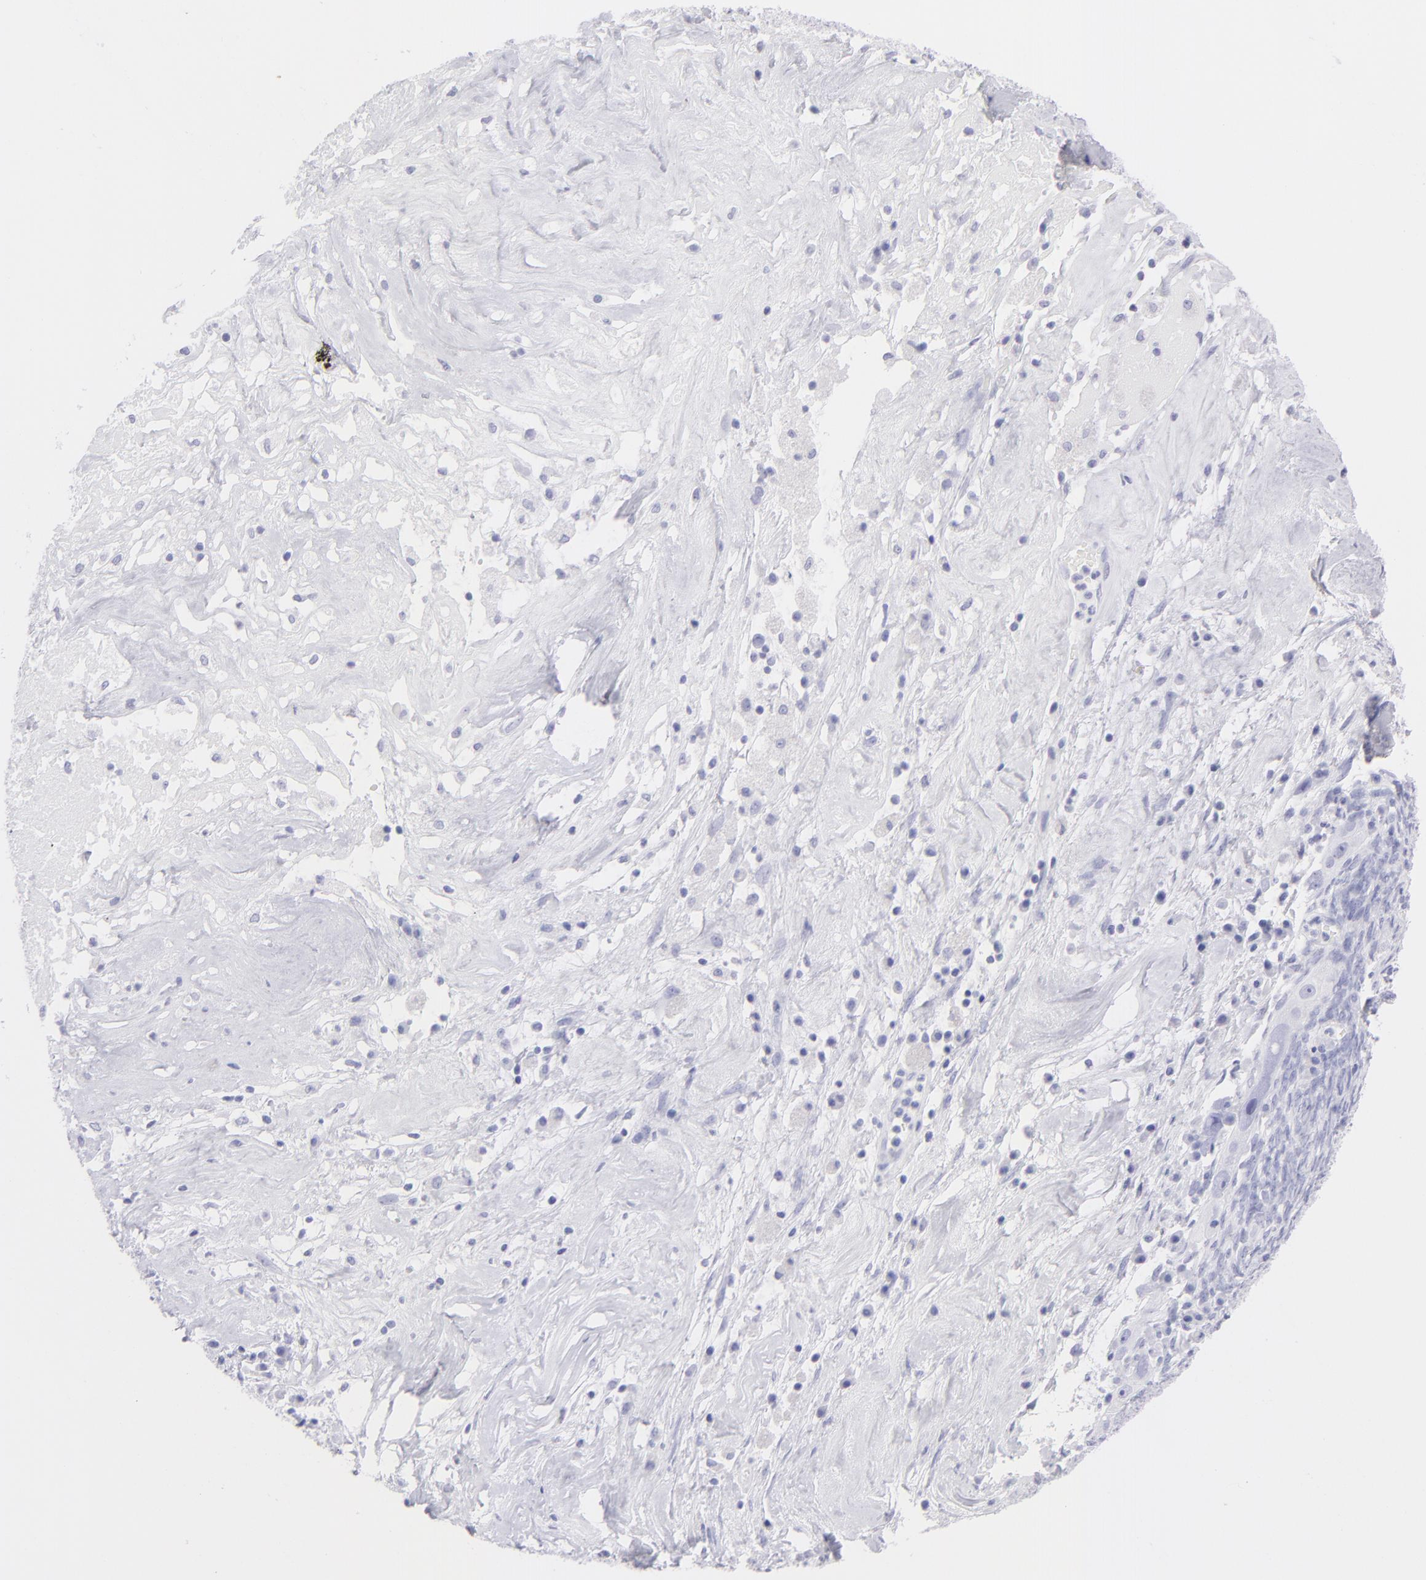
{"staining": {"intensity": "negative", "quantity": "none", "location": "none"}, "tissue": "ovarian cancer", "cell_type": "Tumor cells", "image_type": "cancer", "snomed": [{"axis": "morphology", "description": "Normal tissue, NOS"}, {"axis": "morphology", "description": "Cystadenocarcinoma, serous, NOS"}, {"axis": "topography", "description": "Ovary"}], "caption": "IHC histopathology image of ovarian cancer stained for a protein (brown), which reveals no positivity in tumor cells.", "gene": "SLC1A2", "patient": {"sex": "female", "age": 62}}